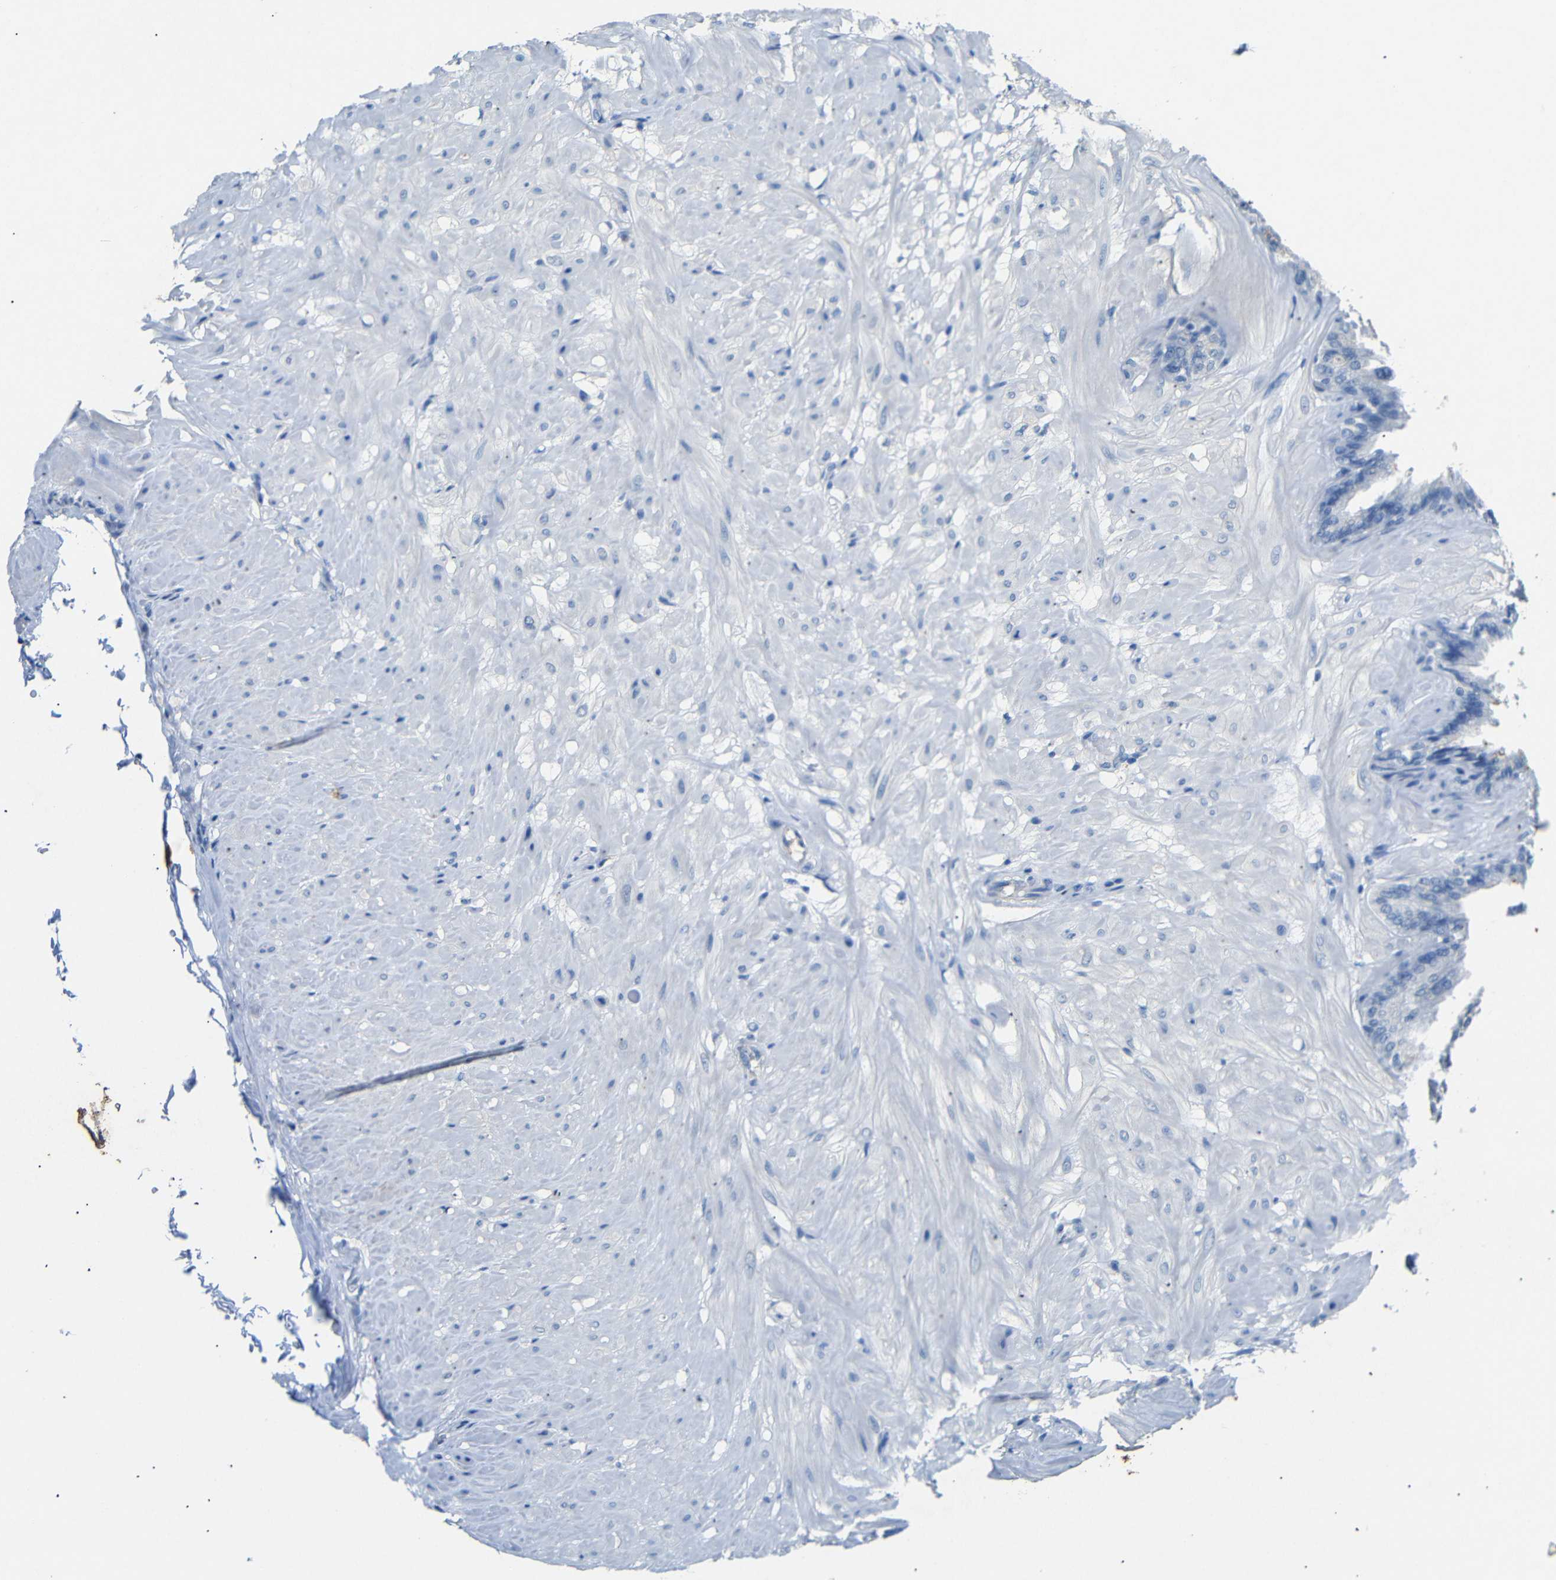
{"staining": {"intensity": "weak", "quantity": "<25%", "location": "cytoplasmic/membranous"}, "tissue": "seminal vesicle", "cell_type": "Glandular cells", "image_type": "normal", "snomed": [{"axis": "morphology", "description": "Normal tissue, NOS"}, {"axis": "topography", "description": "Seminal veicle"}], "caption": "Immunohistochemistry image of benign seminal vesicle: seminal vesicle stained with DAB (3,3'-diaminobenzidine) displays no significant protein staining in glandular cells. (DAB (3,3'-diaminobenzidine) IHC with hematoxylin counter stain).", "gene": "INCENP", "patient": {"sex": "male", "age": 46}}